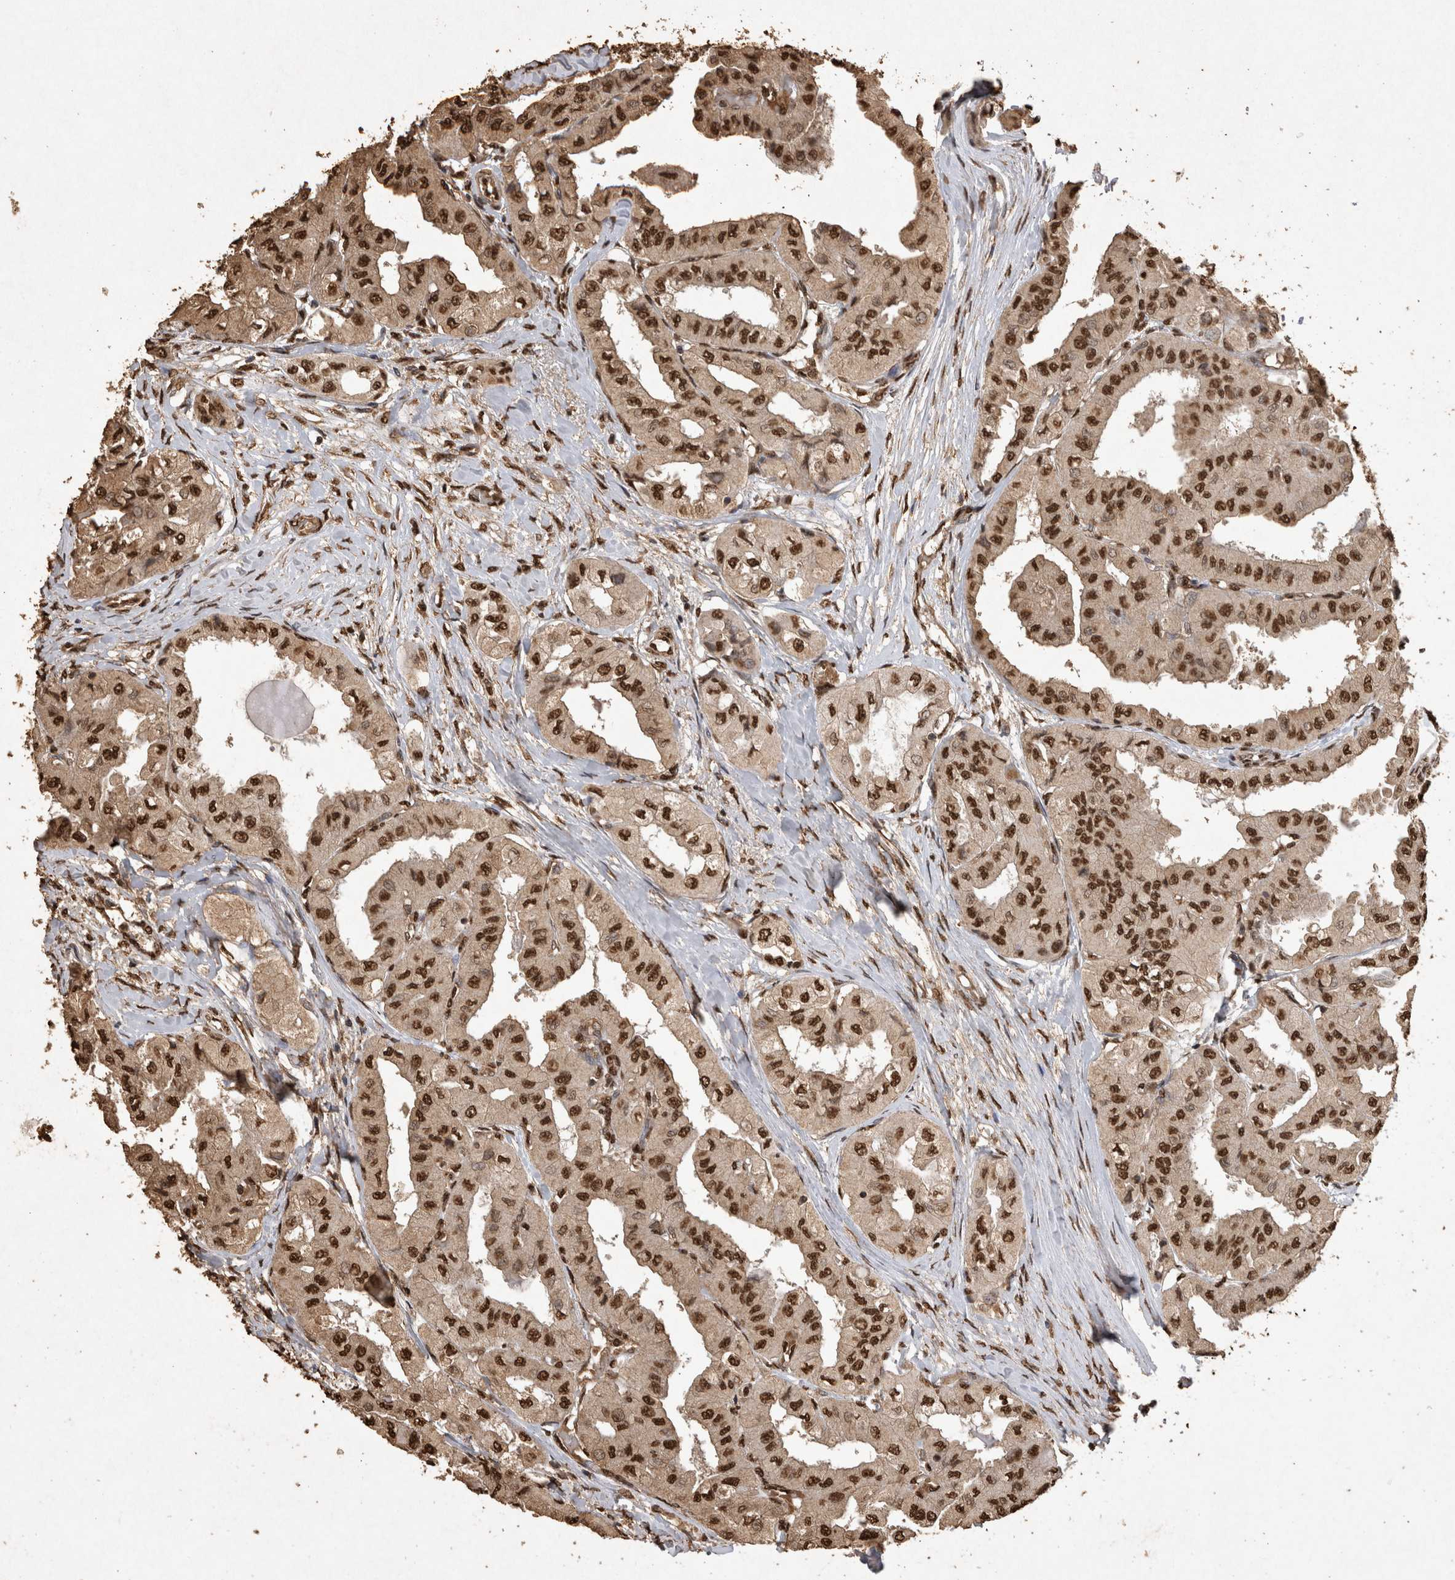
{"staining": {"intensity": "strong", "quantity": ">75%", "location": "cytoplasmic/membranous,nuclear"}, "tissue": "thyroid cancer", "cell_type": "Tumor cells", "image_type": "cancer", "snomed": [{"axis": "morphology", "description": "Papillary adenocarcinoma, NOS"}, {"axis": "topography", "description": "Thyroid gland"}], "caption": "Immunohistochemistry (DAB) staining of thyroid cancer reveals strong cytoplasmic/membranous and nuclear protein expression in about >75% of tumor cells.", "gene": "OAS2", "patient": {"sex": "female", "age": 59}}